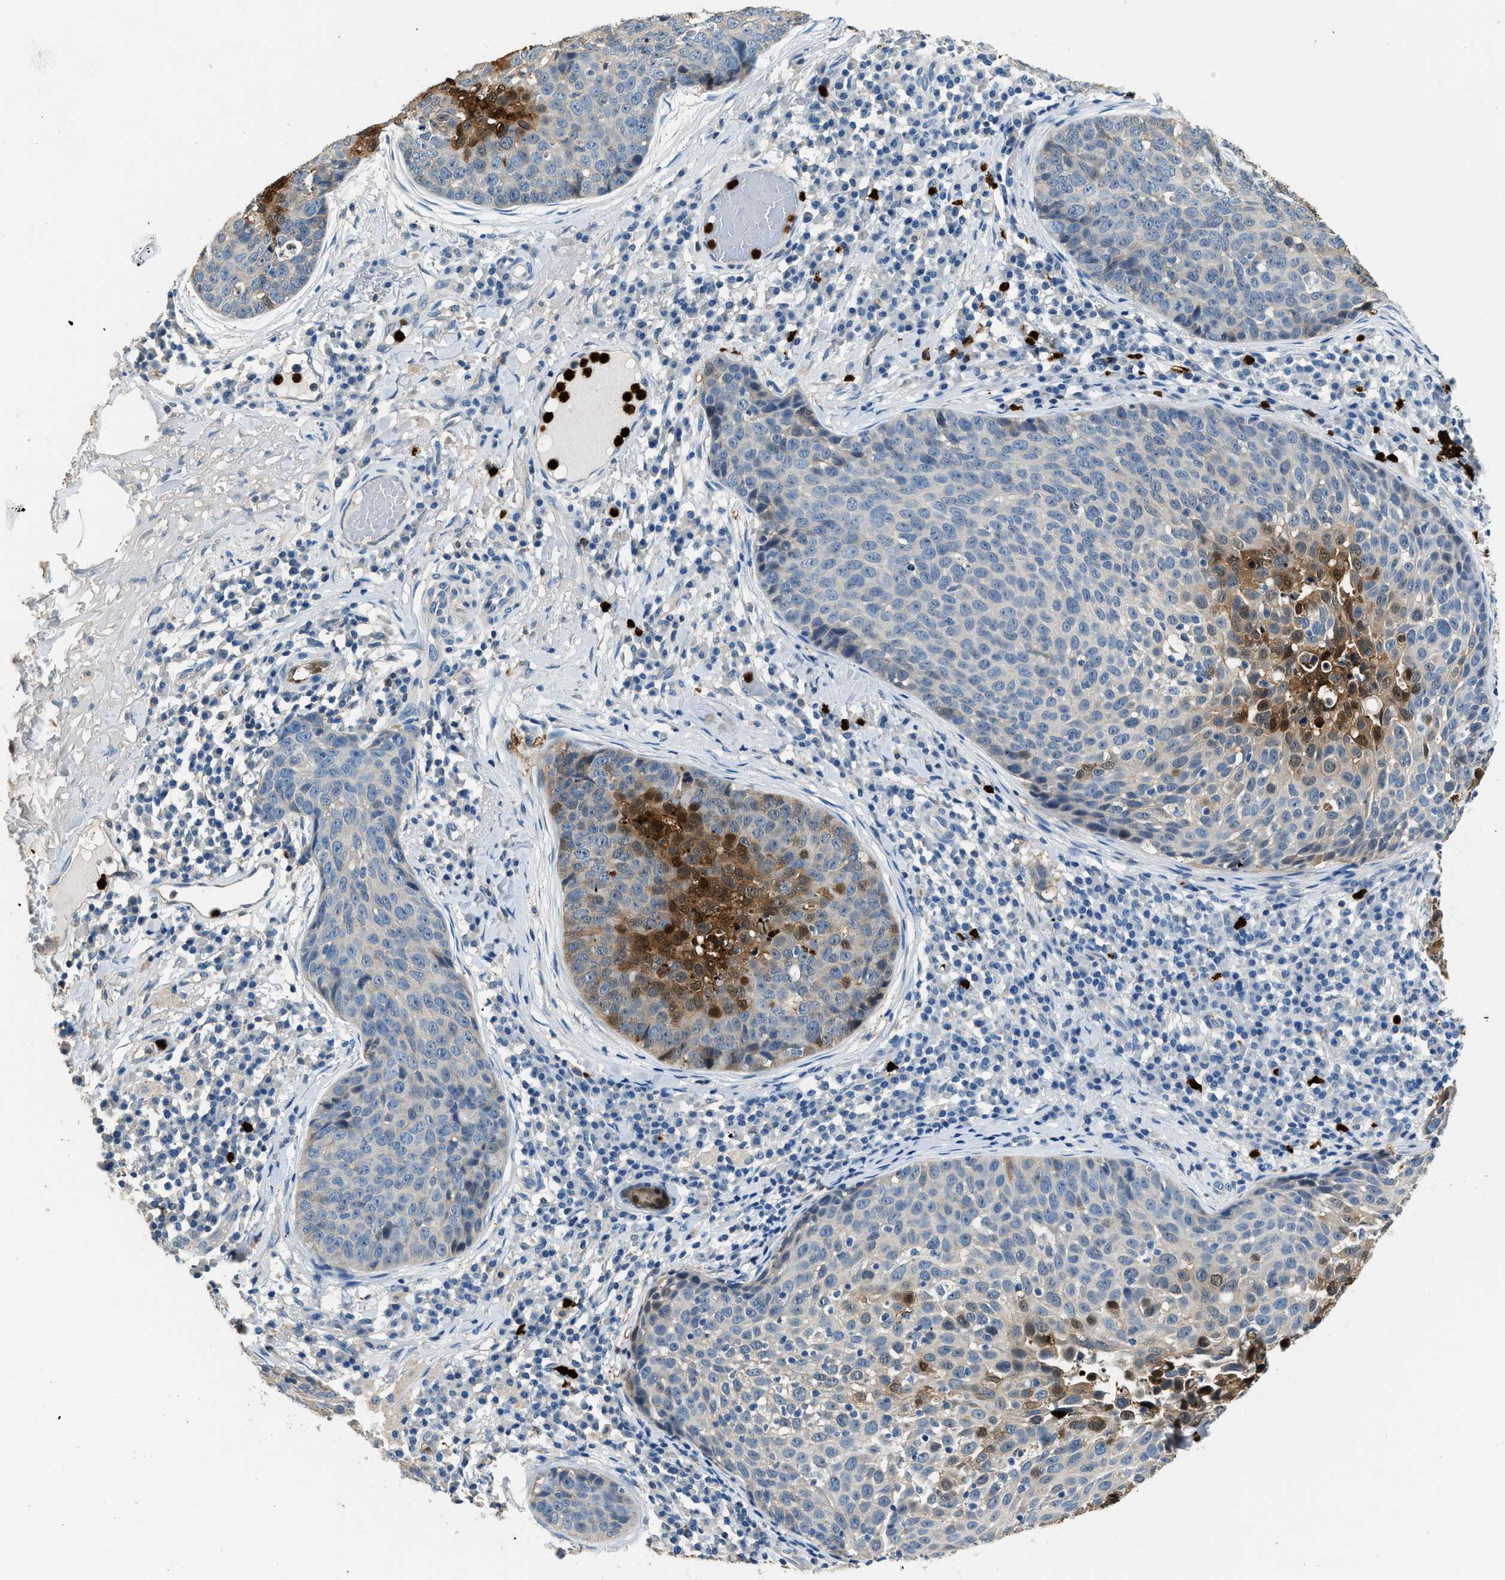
{"staining": {"intensity": "moderate", "quantity": "<25%", "location": "cytoplasmic/membranous,nuclear"}, "tissue": "skin cancer", "cell_type": "Tumor cells", "image_type": "cancer", "snomed": [{"axis": "morphology", "description": "Squamous cell carcinoma in situ, NOS"}, {"axis": "morphology", "description": "Squamous cell carcinoma, NOS"}, {"axis": "topography", "description": "Skin"}], "caption": "A high-resolution image shows IHC staining of skin cancer (squamous cell carcinoma in situ), which exhibits moderate cytoplasmic/membranous and nuclear staining in about <25% of tumor cells. The staining was performed using DAB to visualize the protein expression in brown, while the nuclei were stained in blue with hematoxylin (Magnification: 20x).", "gene": "ANXA3", "patient": {"sex": "male", "age": 93}}